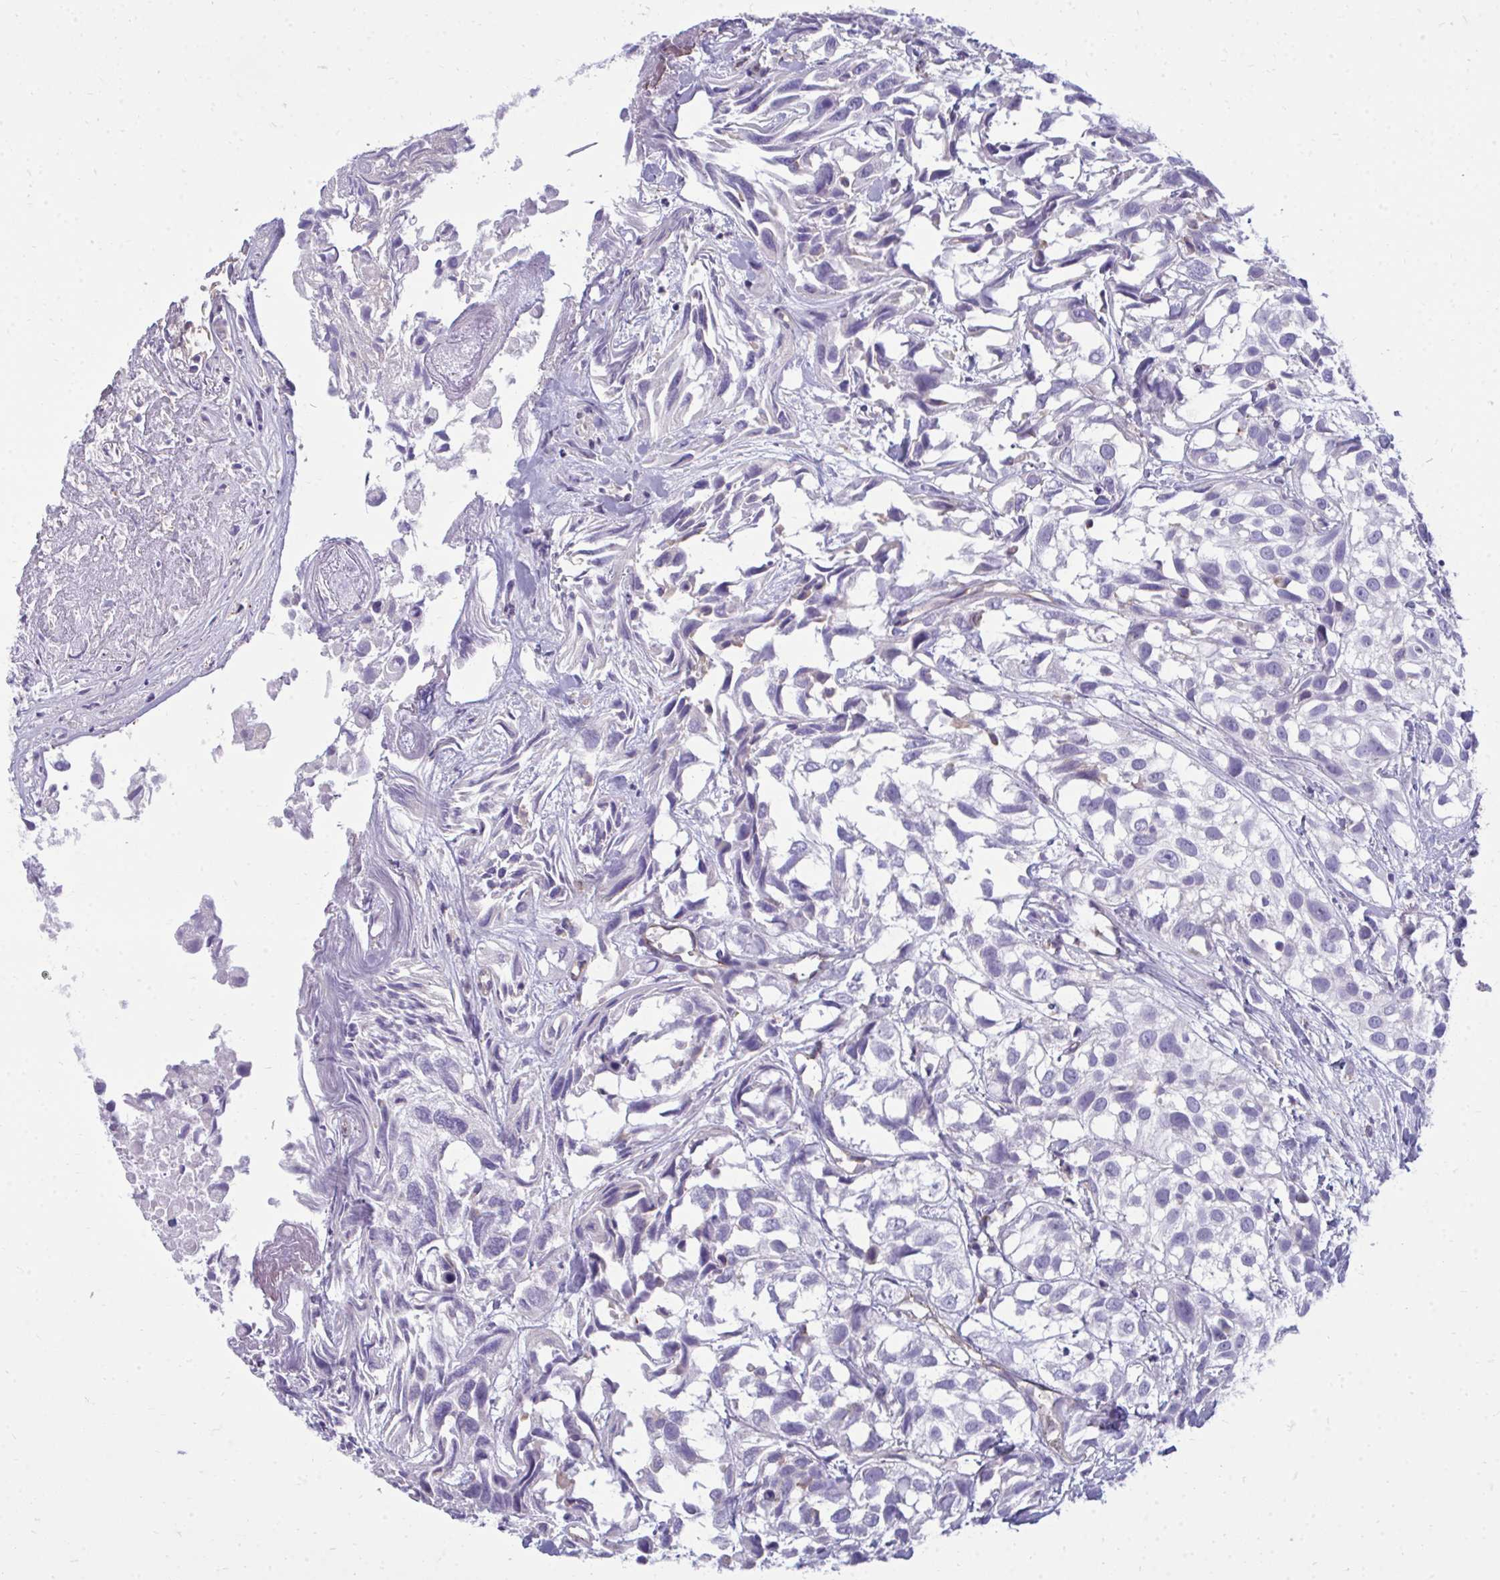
{"staining": {"intensity": "negative", "quantity": "none", "location": "none"}, "tissue": "urothelial cancer", "cell_type": "Tumor cells", "image_type": "cancer", "snomed": [{"axis": "morphology", "description": "Urothelial carcinoma, High grade"}, {"axis": "topography", "description": "Urinary bladder"}], "caption": "High magnification brightfield microscopy of urothelial cancer stained with DAB (3,3'-diaminobenzidine) (brown) and counterstained with hematoxylin (blue): tumor cells show no significant staining.", "gene": "FABP3", "patient": {"sex": "male", "age": 56}}